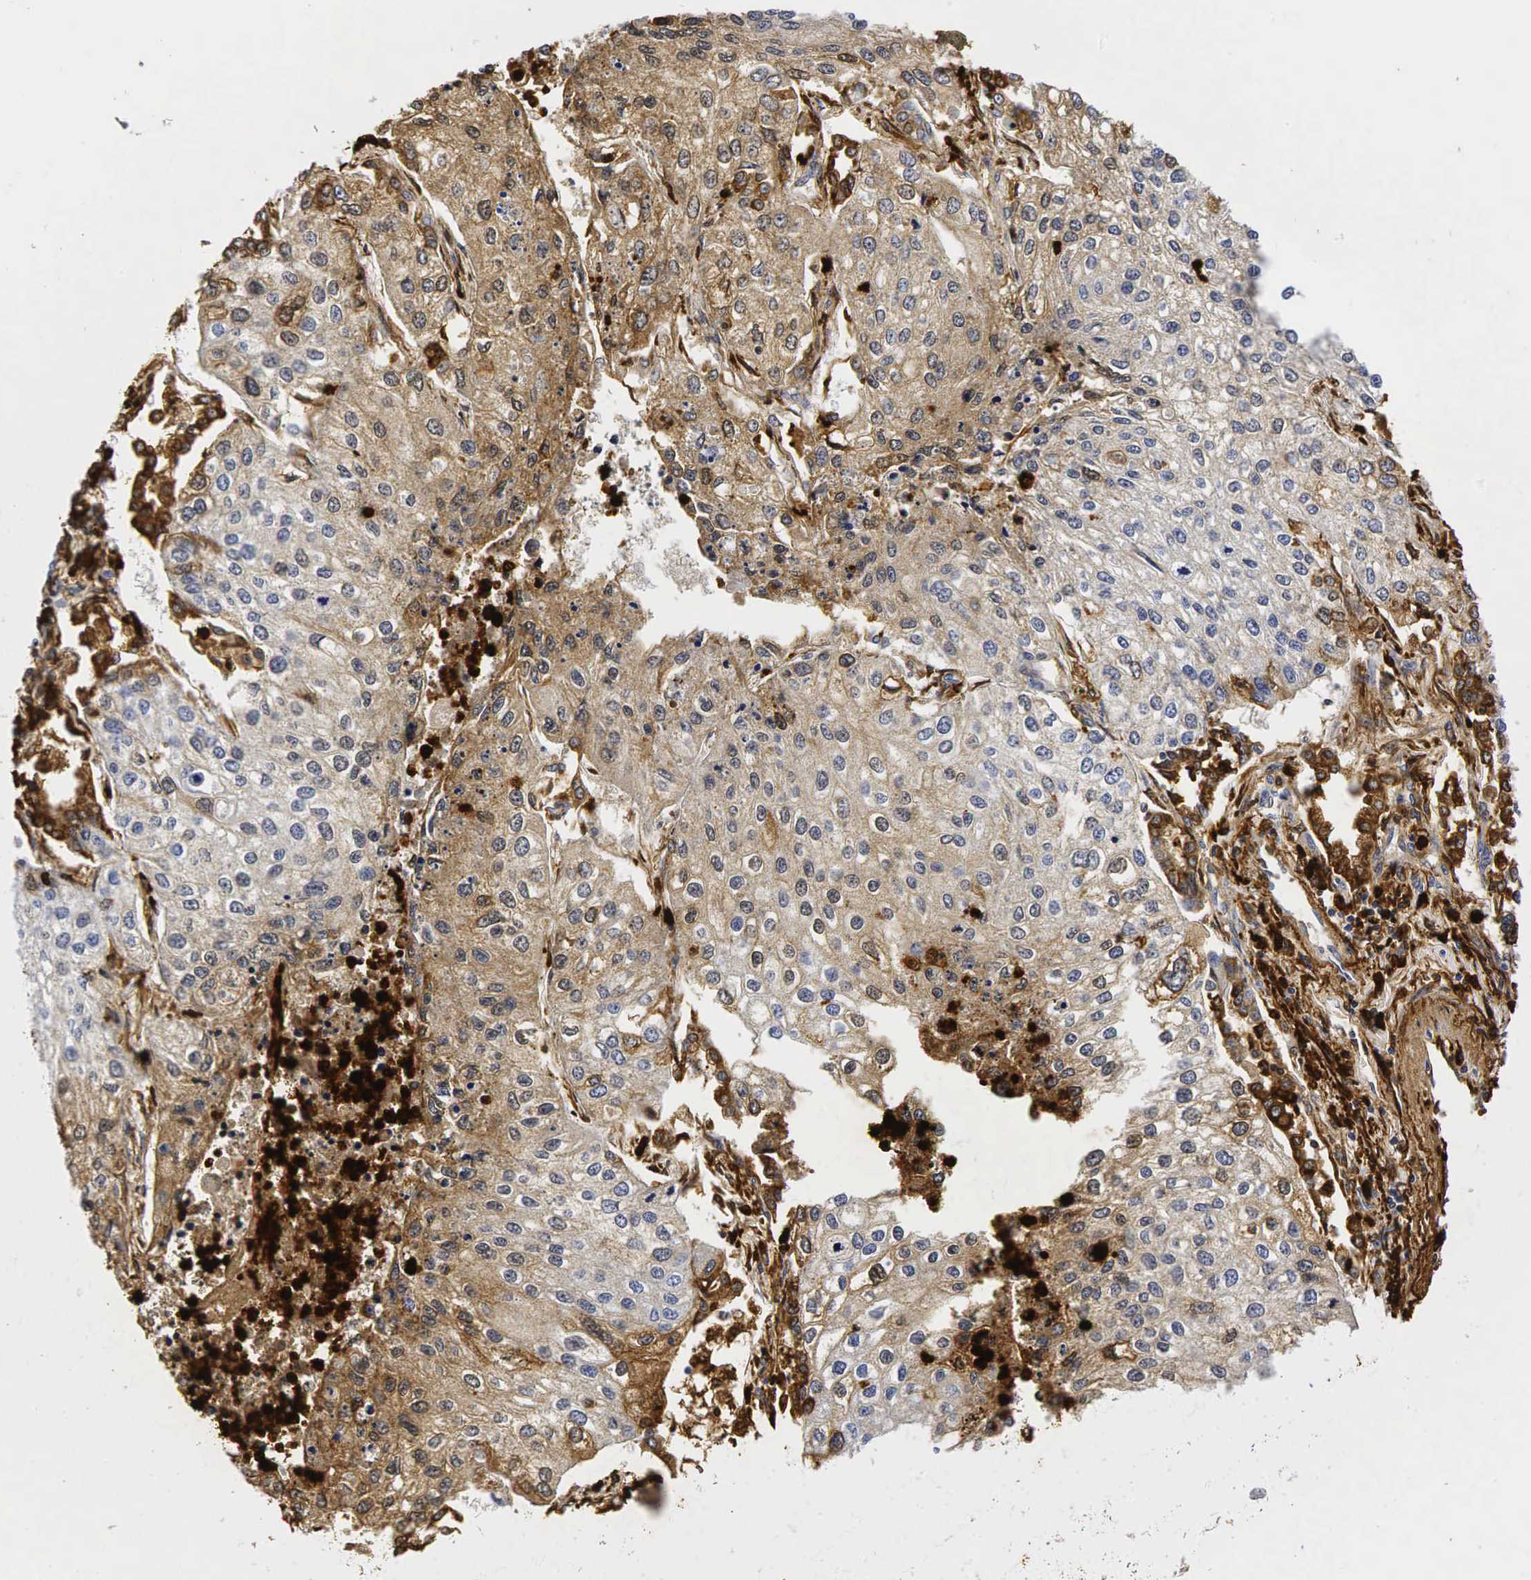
{"staining": {"intensity": "moderate", "quantity": "25%-75%", "location": "cytoplasmic/membranous"}, "tissue": "lung cancer", "cell_type": "Tumor cells", "image_type": "cancer", "snomed": [{"axis": "morphology", "description": "Squamous cell carcinoma, NOS"}, {"axis": "topography", "description": "Lung"}], "caption": "Protein staining of lung squamous cell carcinoma tissue shows moderate cytoplasmic/membranous positivity in about 25%-75% of tumor cells. The protein of interest is shown in brown color, while the nuclei are stained blue.", "gene": "LYZ", "patient": {"sex": "male", "age": 75}}